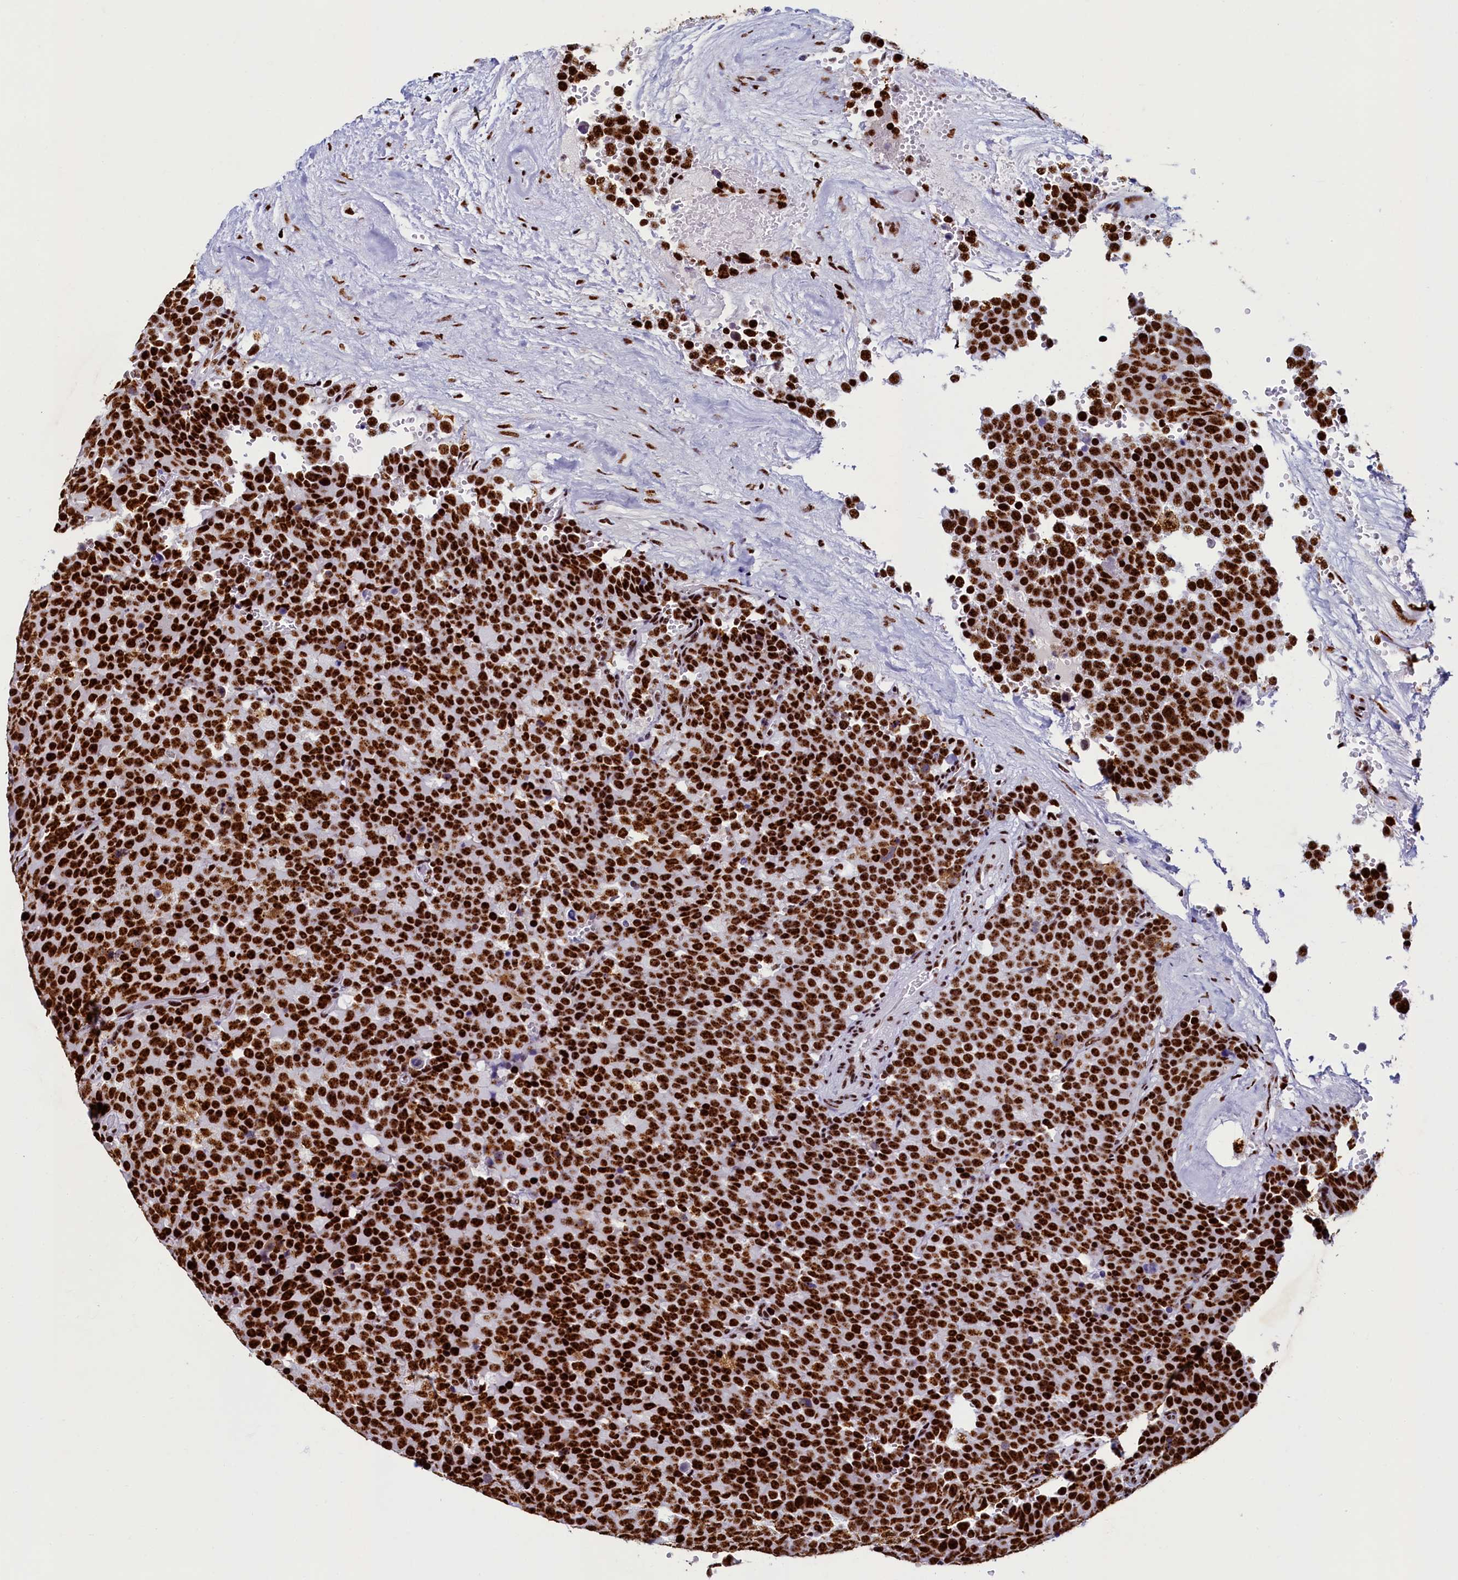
{"staining": {"intensity": "strong", "quantity": ">75%", "location": "nuclear"}, "tissue": "testis cancer", "cell_type": "Tumor cells", "image_type": "cancer", "snomed": [{"axis": "morphology", "description": "Seminoma, NOS"}, {"axis": "topography", "description": "Testis"}], "caption": "IHC (DAB (3,3'-diaminobenzidine)) staining of human testis seminoma shows strong nuclear protein expression in approximately >75% of tumor cells. Immunohistochemistry stains the protein of interest in brown and the nuclei are stained blue.", "gene": "SRRM2", "patient": {"sex": "male", "age": 71}}